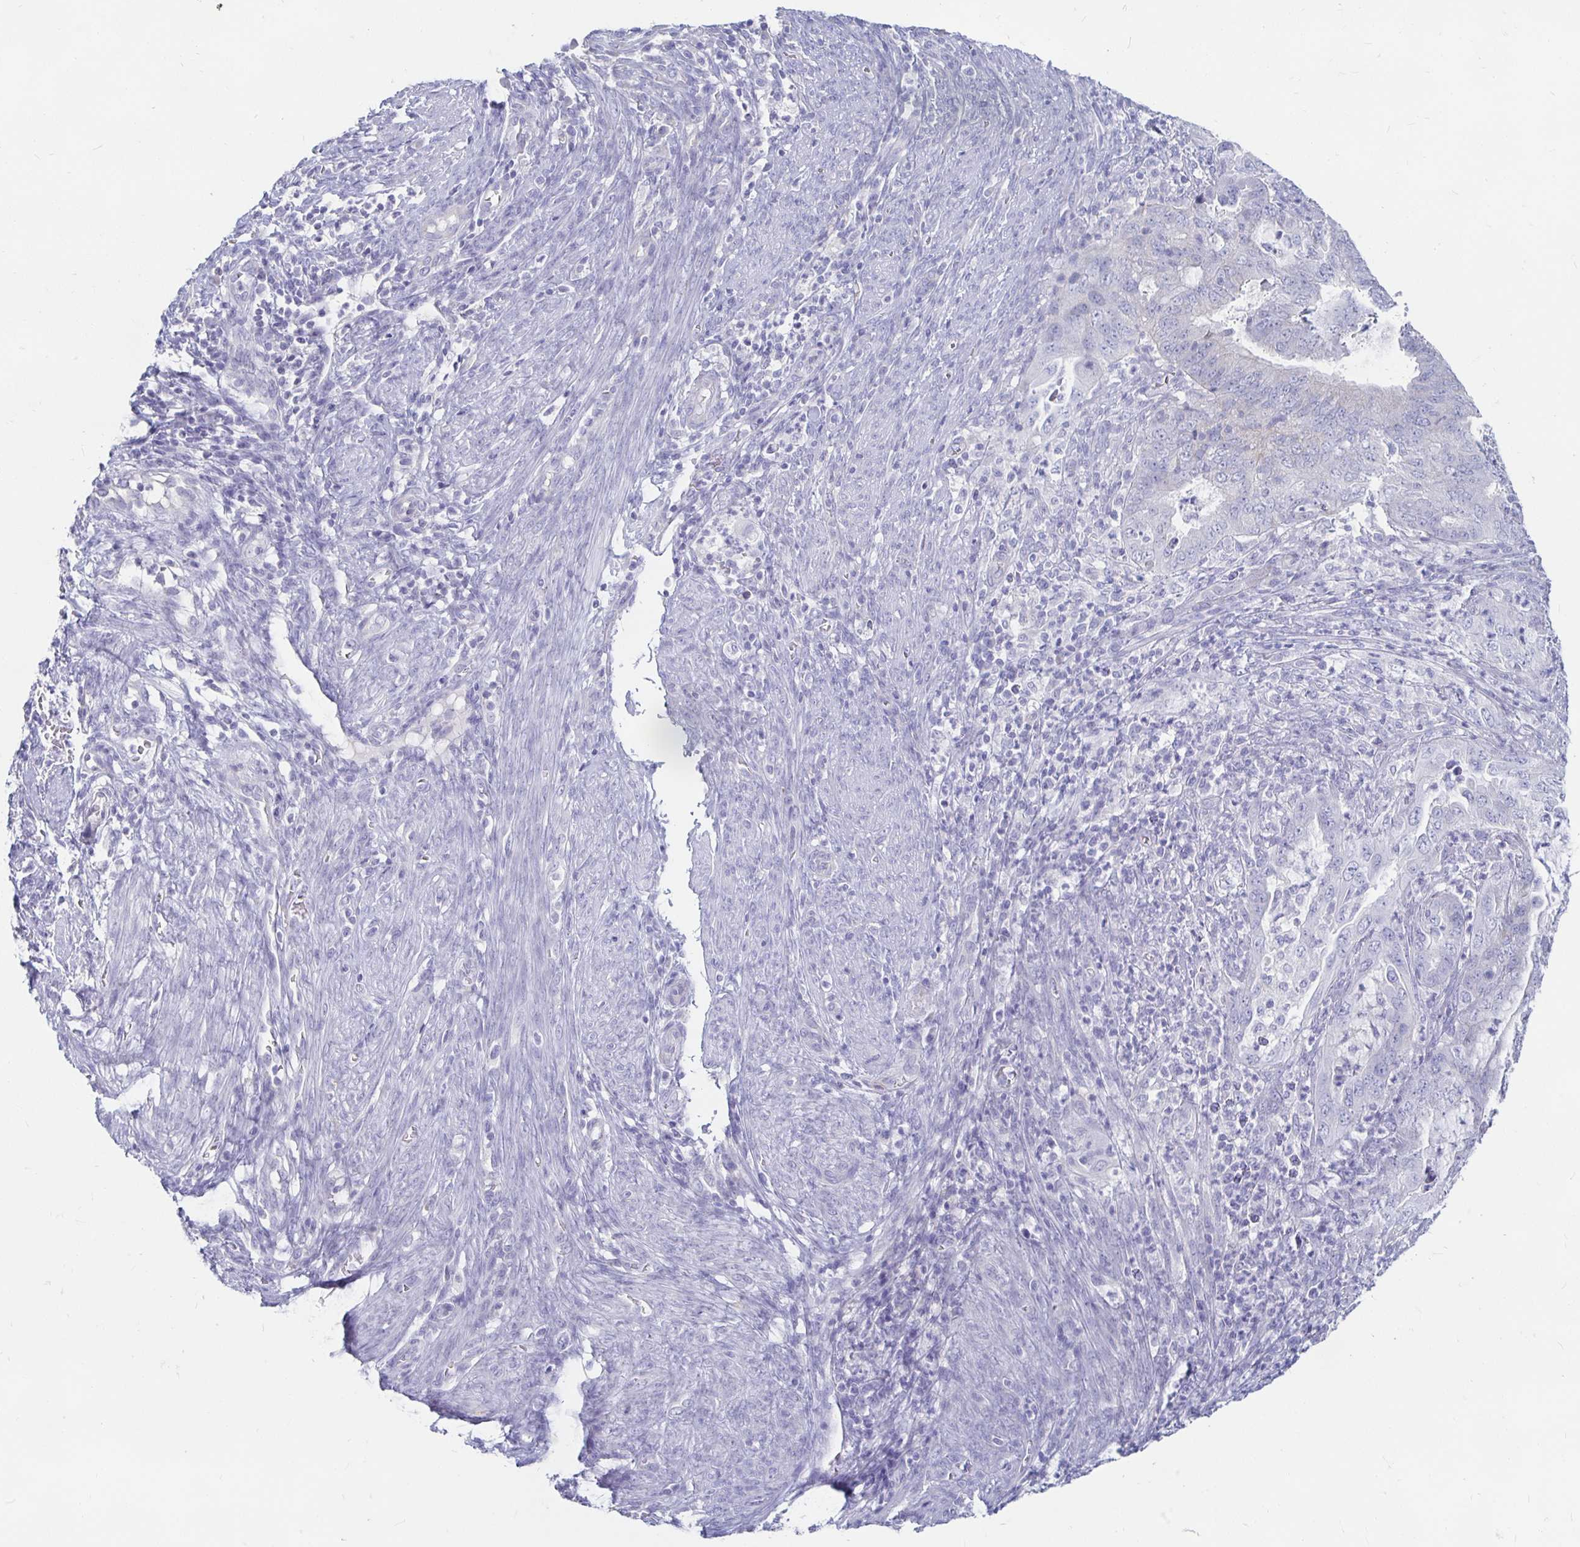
{"staining": {"intensity": "negative", "quantity": "none", "location": "none"}, "tissue": "endometrial cancer", "cell_type": "Tumor cells", "image_type": "cancer", "snomed": [{"axis": "morphology", "description": "Adenocarcinoma, NOS"}, {"axis": "topography", "description": "Endometrium"}], "caption": "This is an immunohistochemistry (IHC) micrograph of adenocarcinoma (endometrial). There is no positivity in tumor cells.", "gene": "PEG10", "patient": {"sex": "female", "age": 51}}